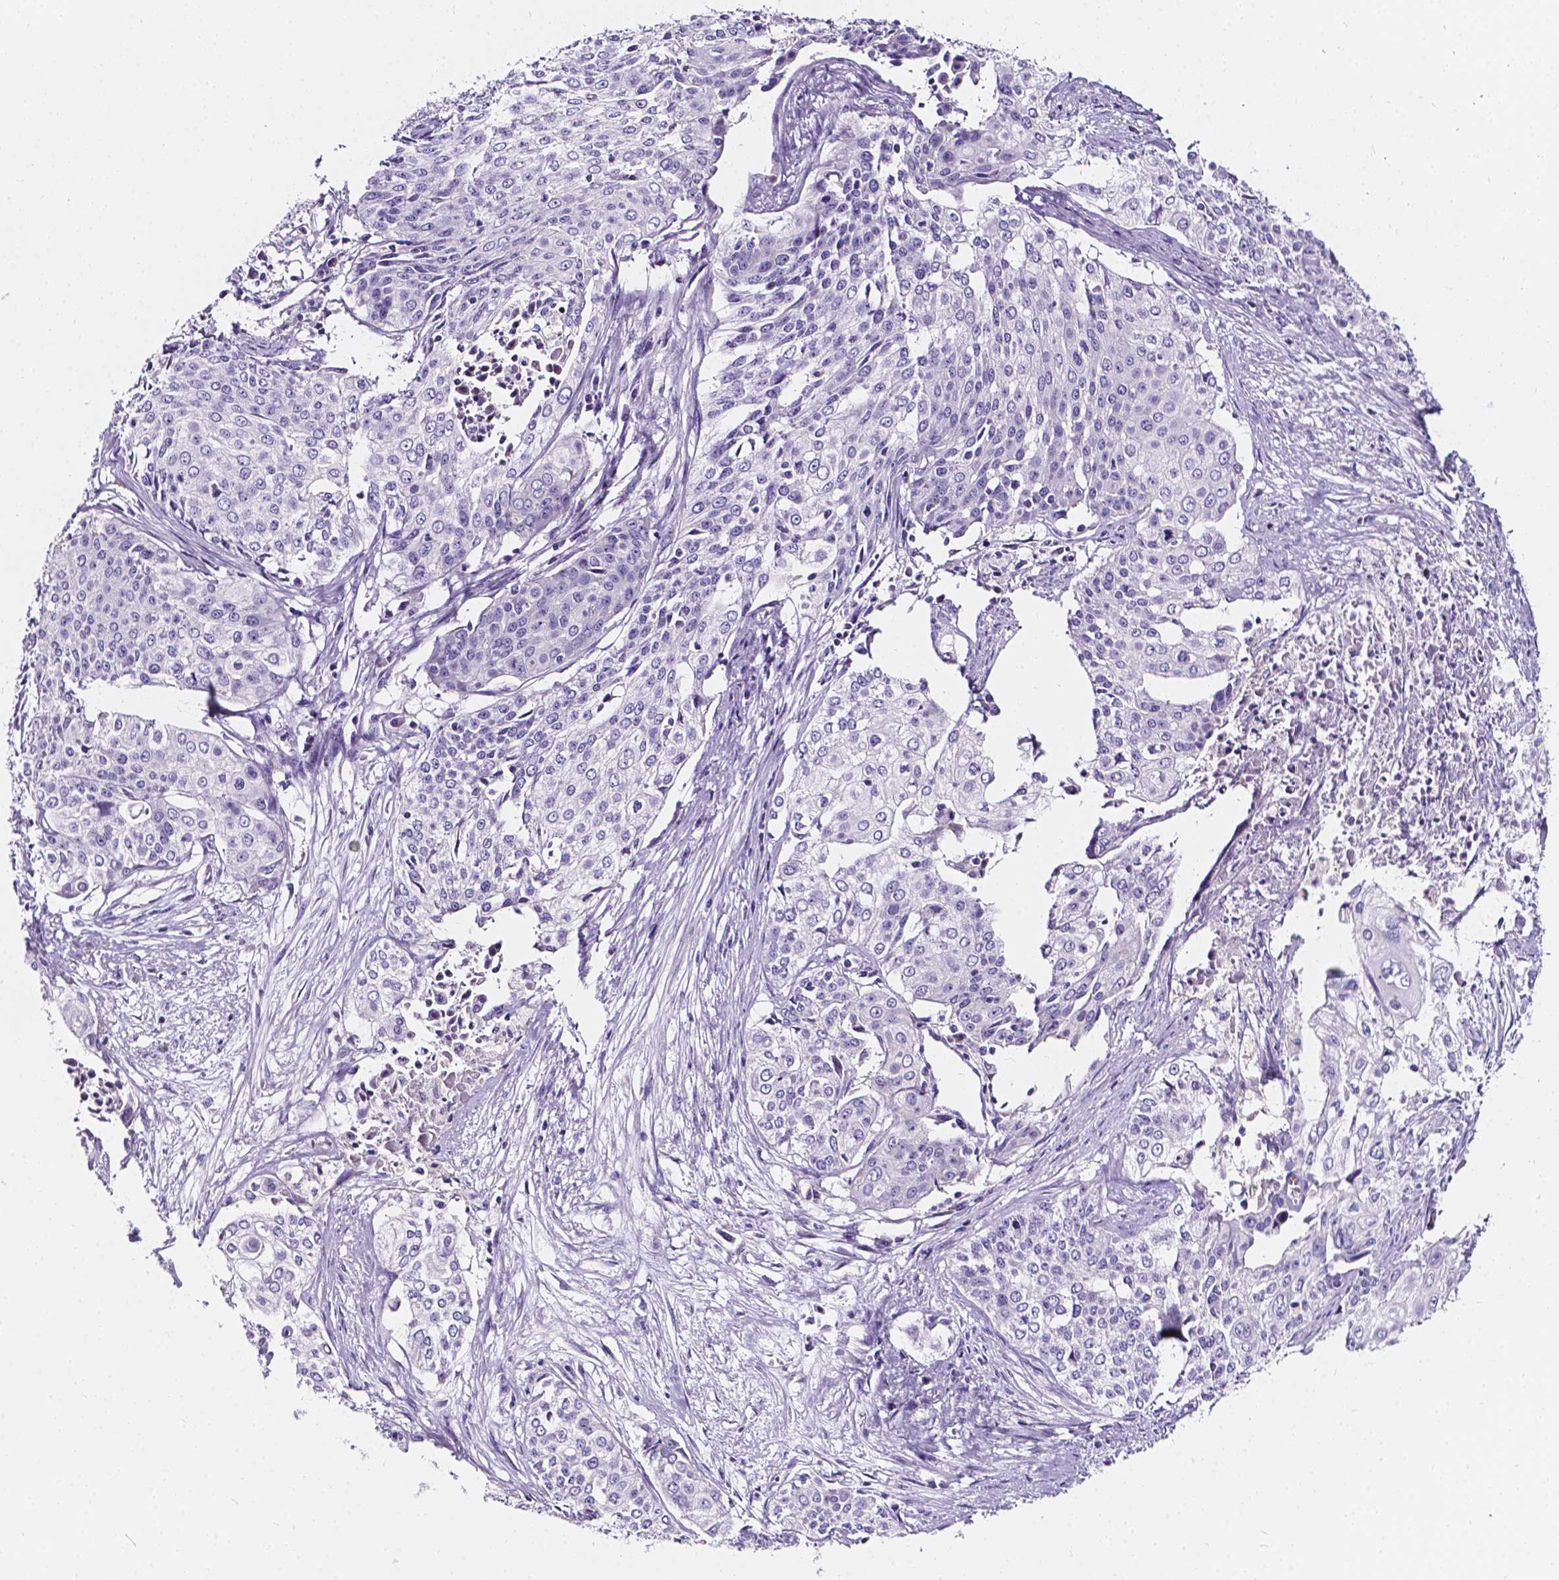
{"staining": {"intensity": "negative", "quantity": "none", "location": "none"}, "tissue": "cervical cancer", "cell_type": "Tumor cells", "image_type": "cancer", "snomed": [{"axis": "morphology", "description": "Squamous cell carcinoma, NOS"}, {"axis": "topography", "description": "Cervix"}], "caption": "The IHC micrograph has no significant staining in tumor cells of cervical cancer tissue. (DAB IHC, high magnification).", "gene": "CLSTN2", "patient": {"sex": "female", "age": 39}}